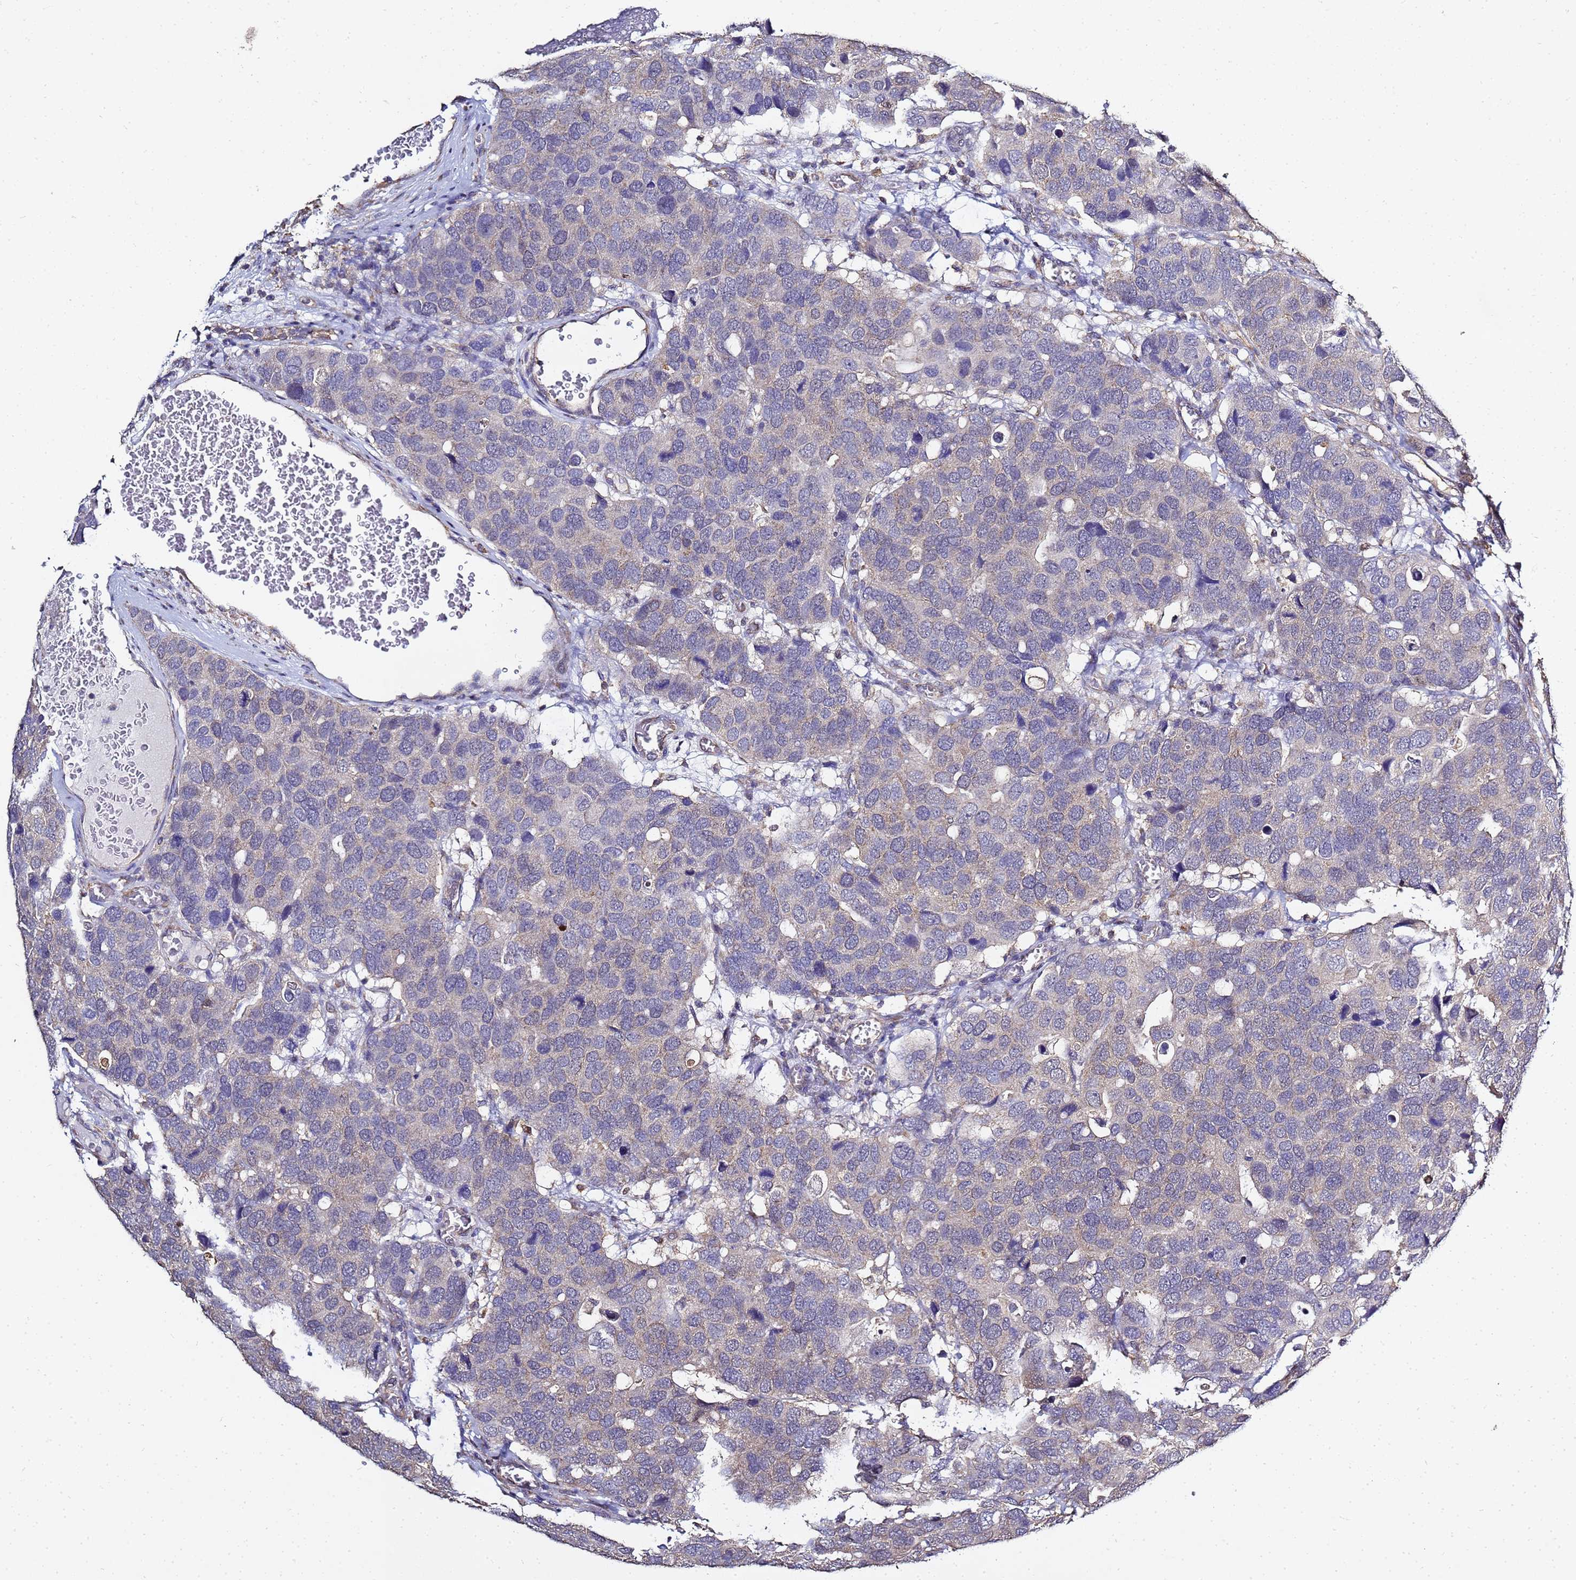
{"staining": {"intensity": "negative", "quantity": "none", "location": "none"}, "tissue": "breast cancer", "cell_type": "Tumor cells", "image_type": "cancer", "snomed": [{"axis": "morphology", "description": "Duct carcinoma"}, {"axis": "topography", "description": "Breast"}], "caption": "Tumor cells are negative for brown protein staining in breast cancer (invasive ductal carcinoma).", "gene": "ENOPH1", "patient": {"sex": "female", "age": 83}}